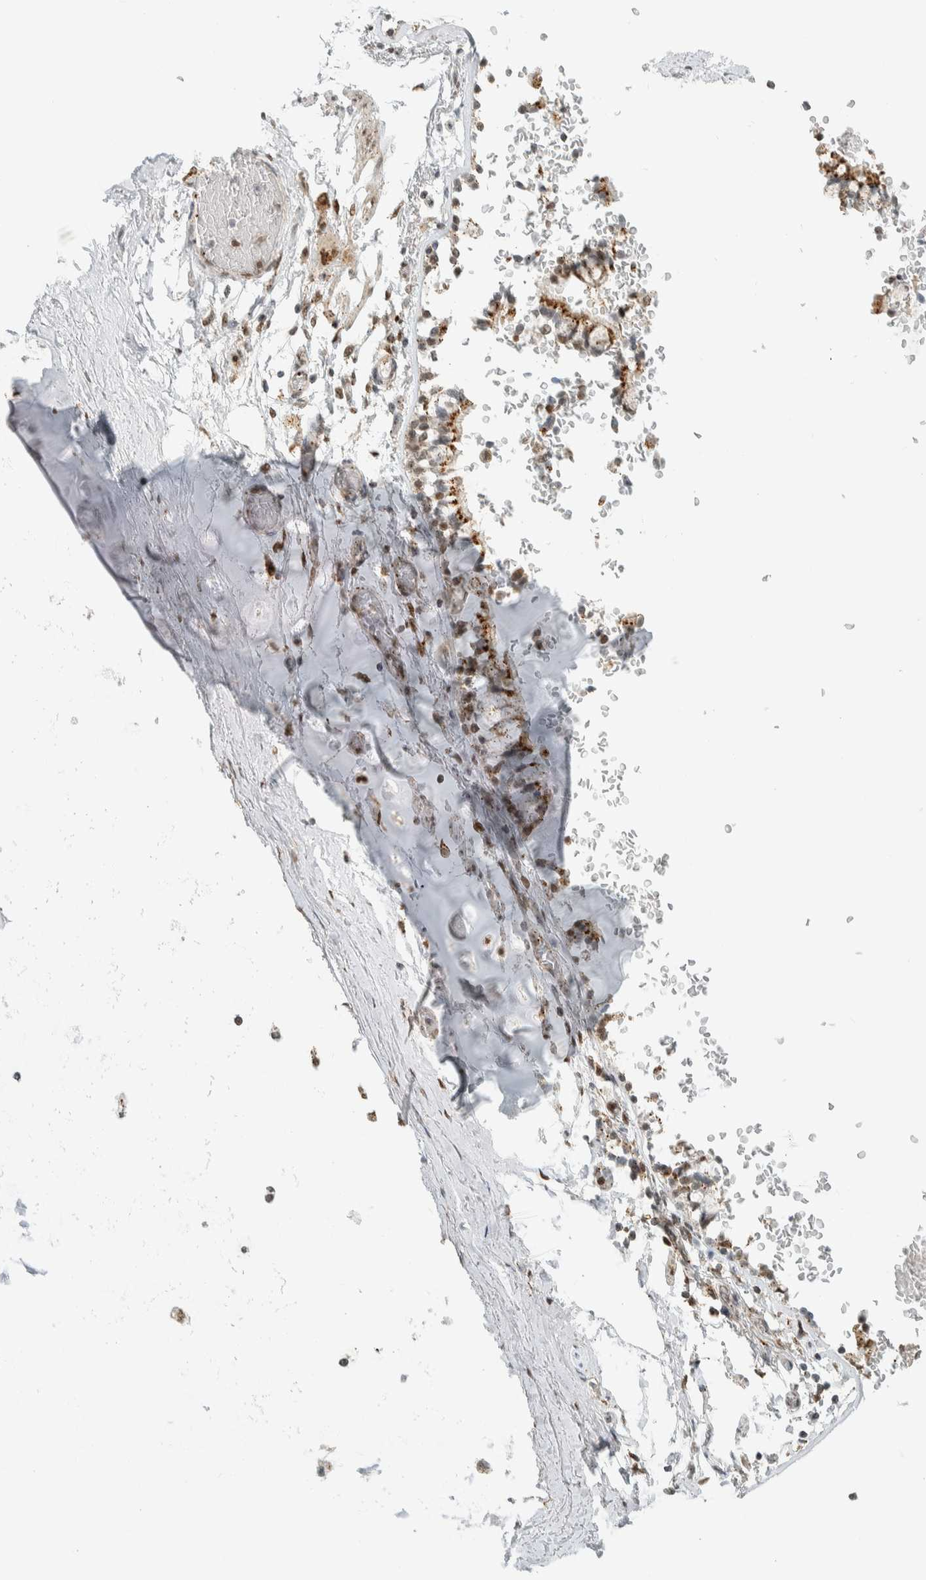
{"staining": {"intensity": "moderate", "quantity": "25%-75%", "location": "cytoplasmic/membranous,nuclear"}, "tissue": "adipose tissue", "cell_type": "Adipocytes", "image_type": "normal", "snomed": [{"axis": "morphology", "description": "Normal tissue, NOS"}, {"axis": "topography", "description": "Cartilage tissue"}, {"axis": "topography", "description": "Lung"}], "caption": "The micrograph shows staining of normal adipose tissue, revealing moderate cytoplasmic/membranous,nuclear protein staining (brown color) within adipocytes. (DAB = brown stain, brightfield microscopy at high magnification).", "gene": "TFE3", "patient": {"sex": "female", "age": 77}}